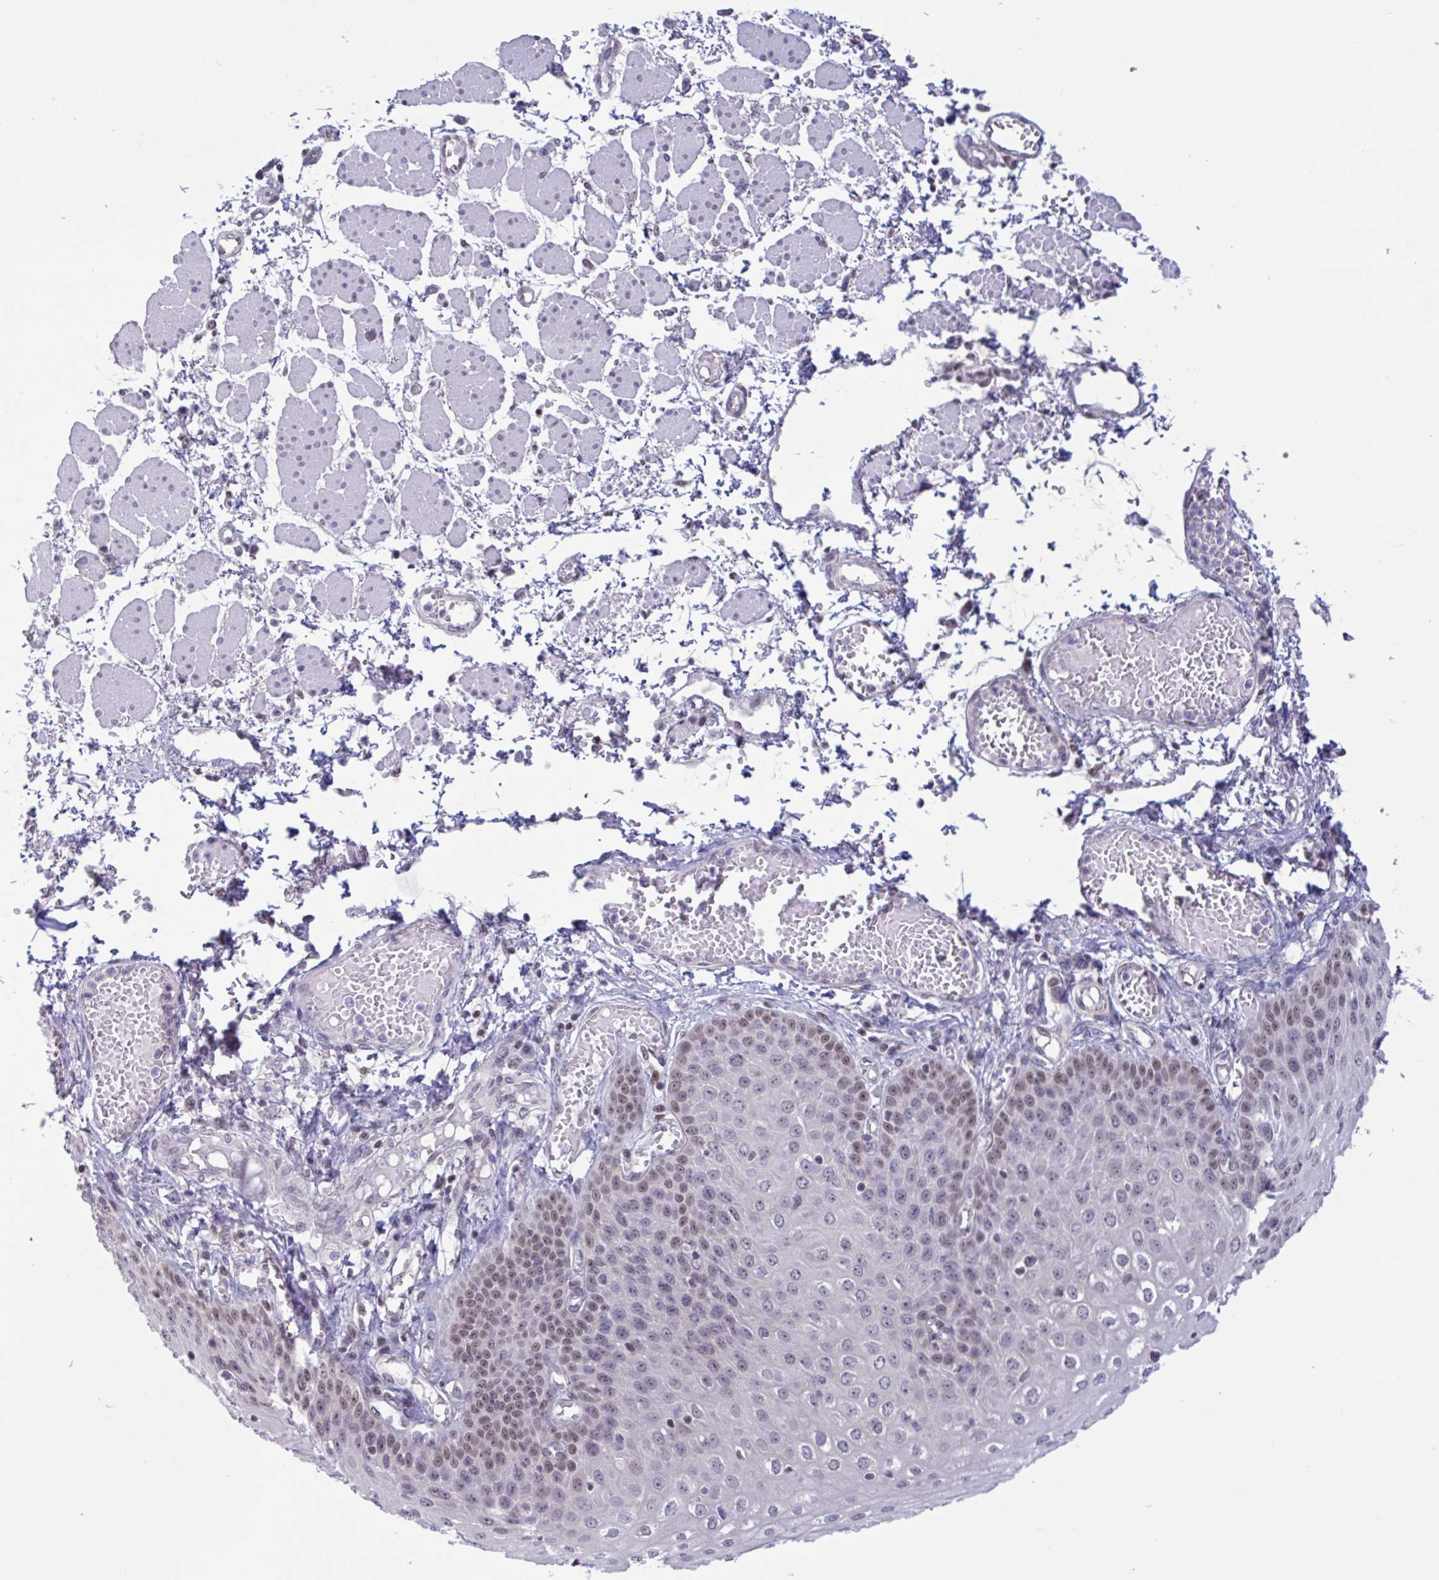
{"staining": {"intensity": "moderate", "quantity": "<25%", "location": "nuclear"}, "tissue": "esophagus", "cell_type": "Squamous epithelial cells", "image_type": "normal", "snomed": [{"axis": "morphology", "description": "Normal tissue, NOS"}, {"axis": "morphology", "description": "Adenocarcinoma, NOS"}, {"axis": "topography", "description": "Esophagus"}], "caption": "Squamous epithelial cells display low levels of moderate nuclear staining in approximately <25% of cells in benign esophagus.", "gene": "RBL1", "patient": {"sex": "male", "age": 81}}